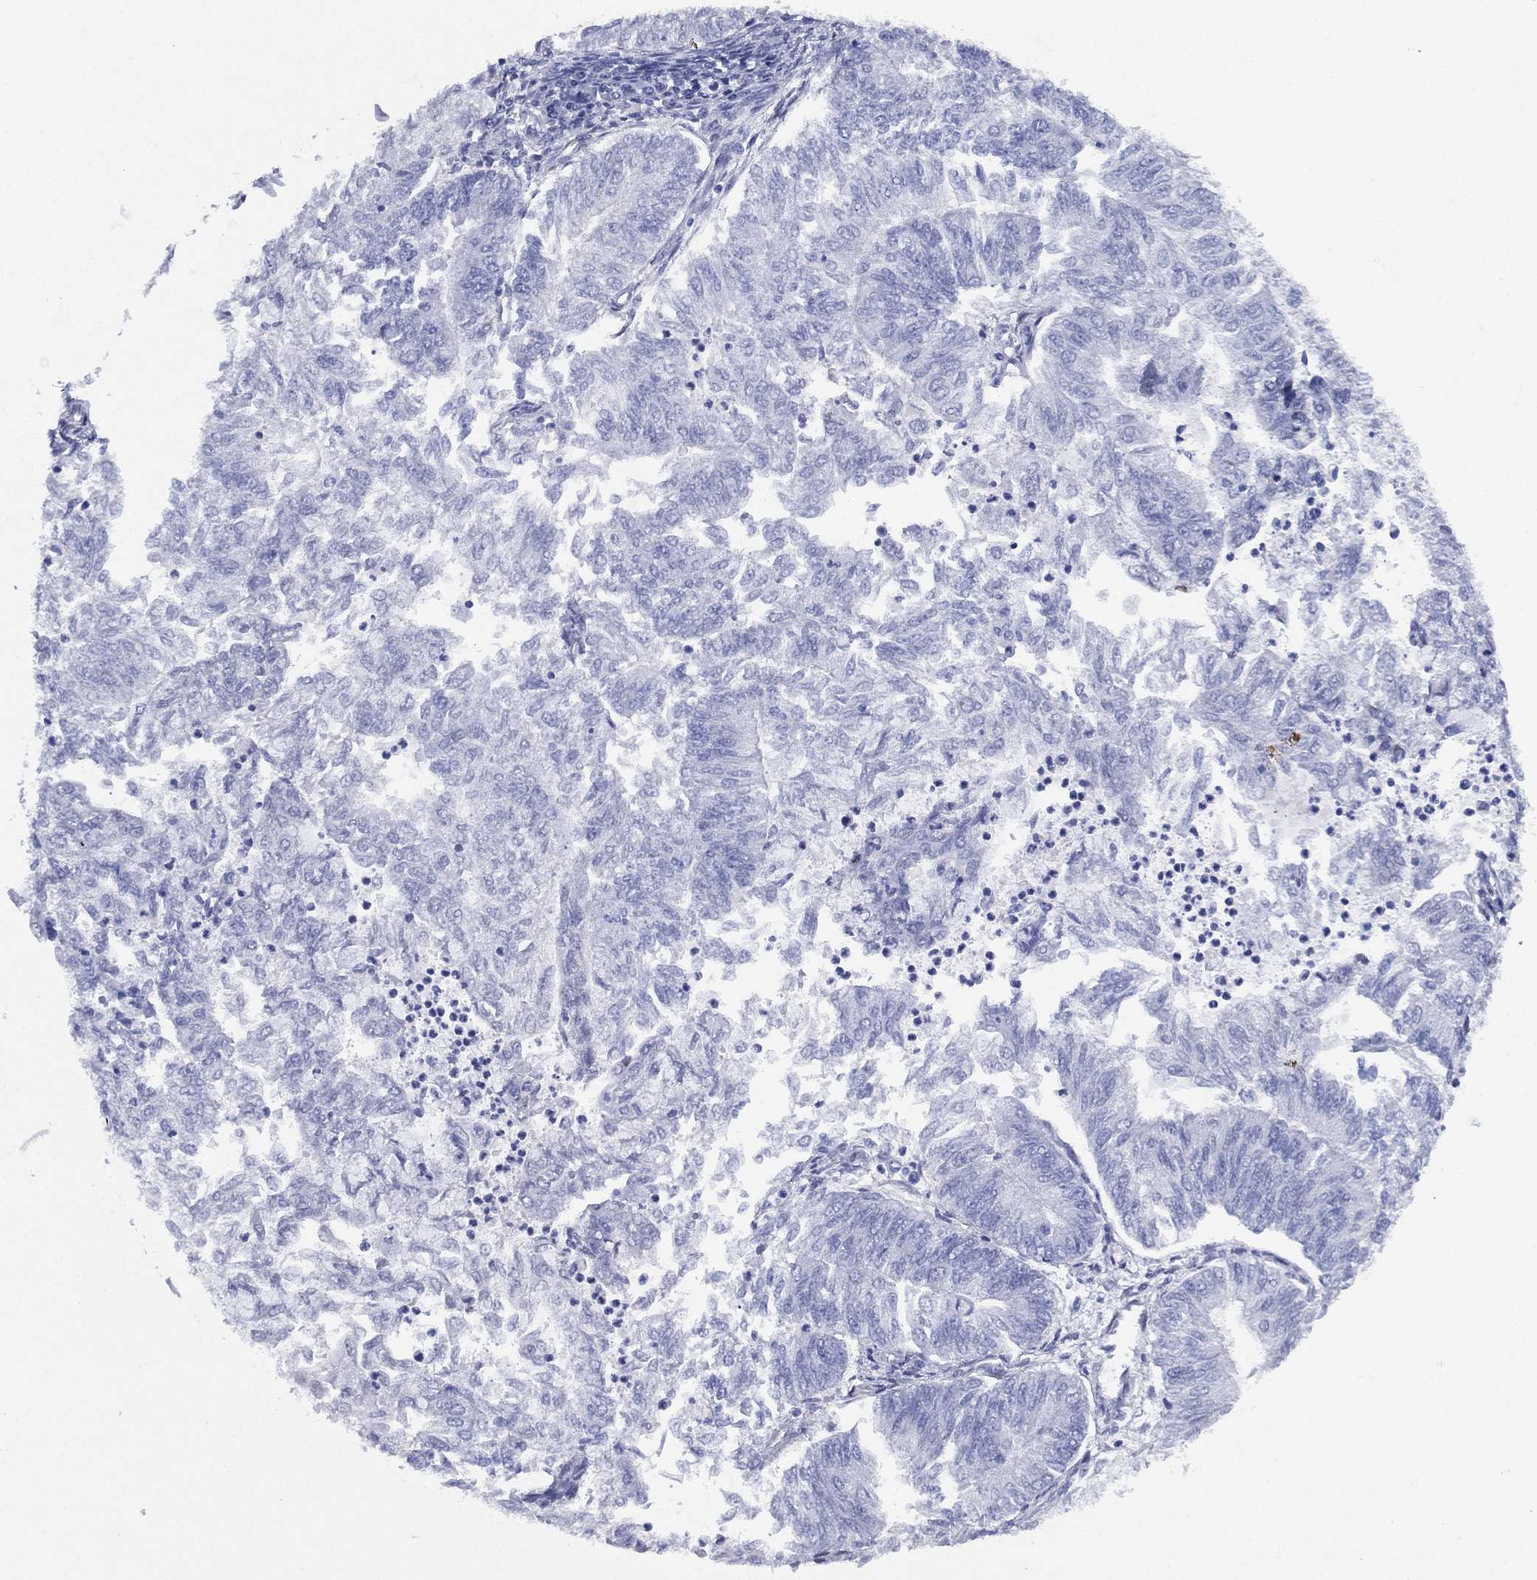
{"staining": {"intensity": "negative", "quantity": "none", "location": "none"}, "tissue": "endometrial cancer", "cell_type": "Tumor cells", "image_type": "cancer", "snomed": [{"axis": "morphology", "description": "Adenocarcinoma, NOS"}, {"axis": "topography", "description": "Endometrium"}], "caption": "IHC photomicrograph of endometrial cancer stained for a protein (brown), which displays no staining in tumor cells.", "gene": "MAS1", "patient": {"sex": "female", "age": 59}}